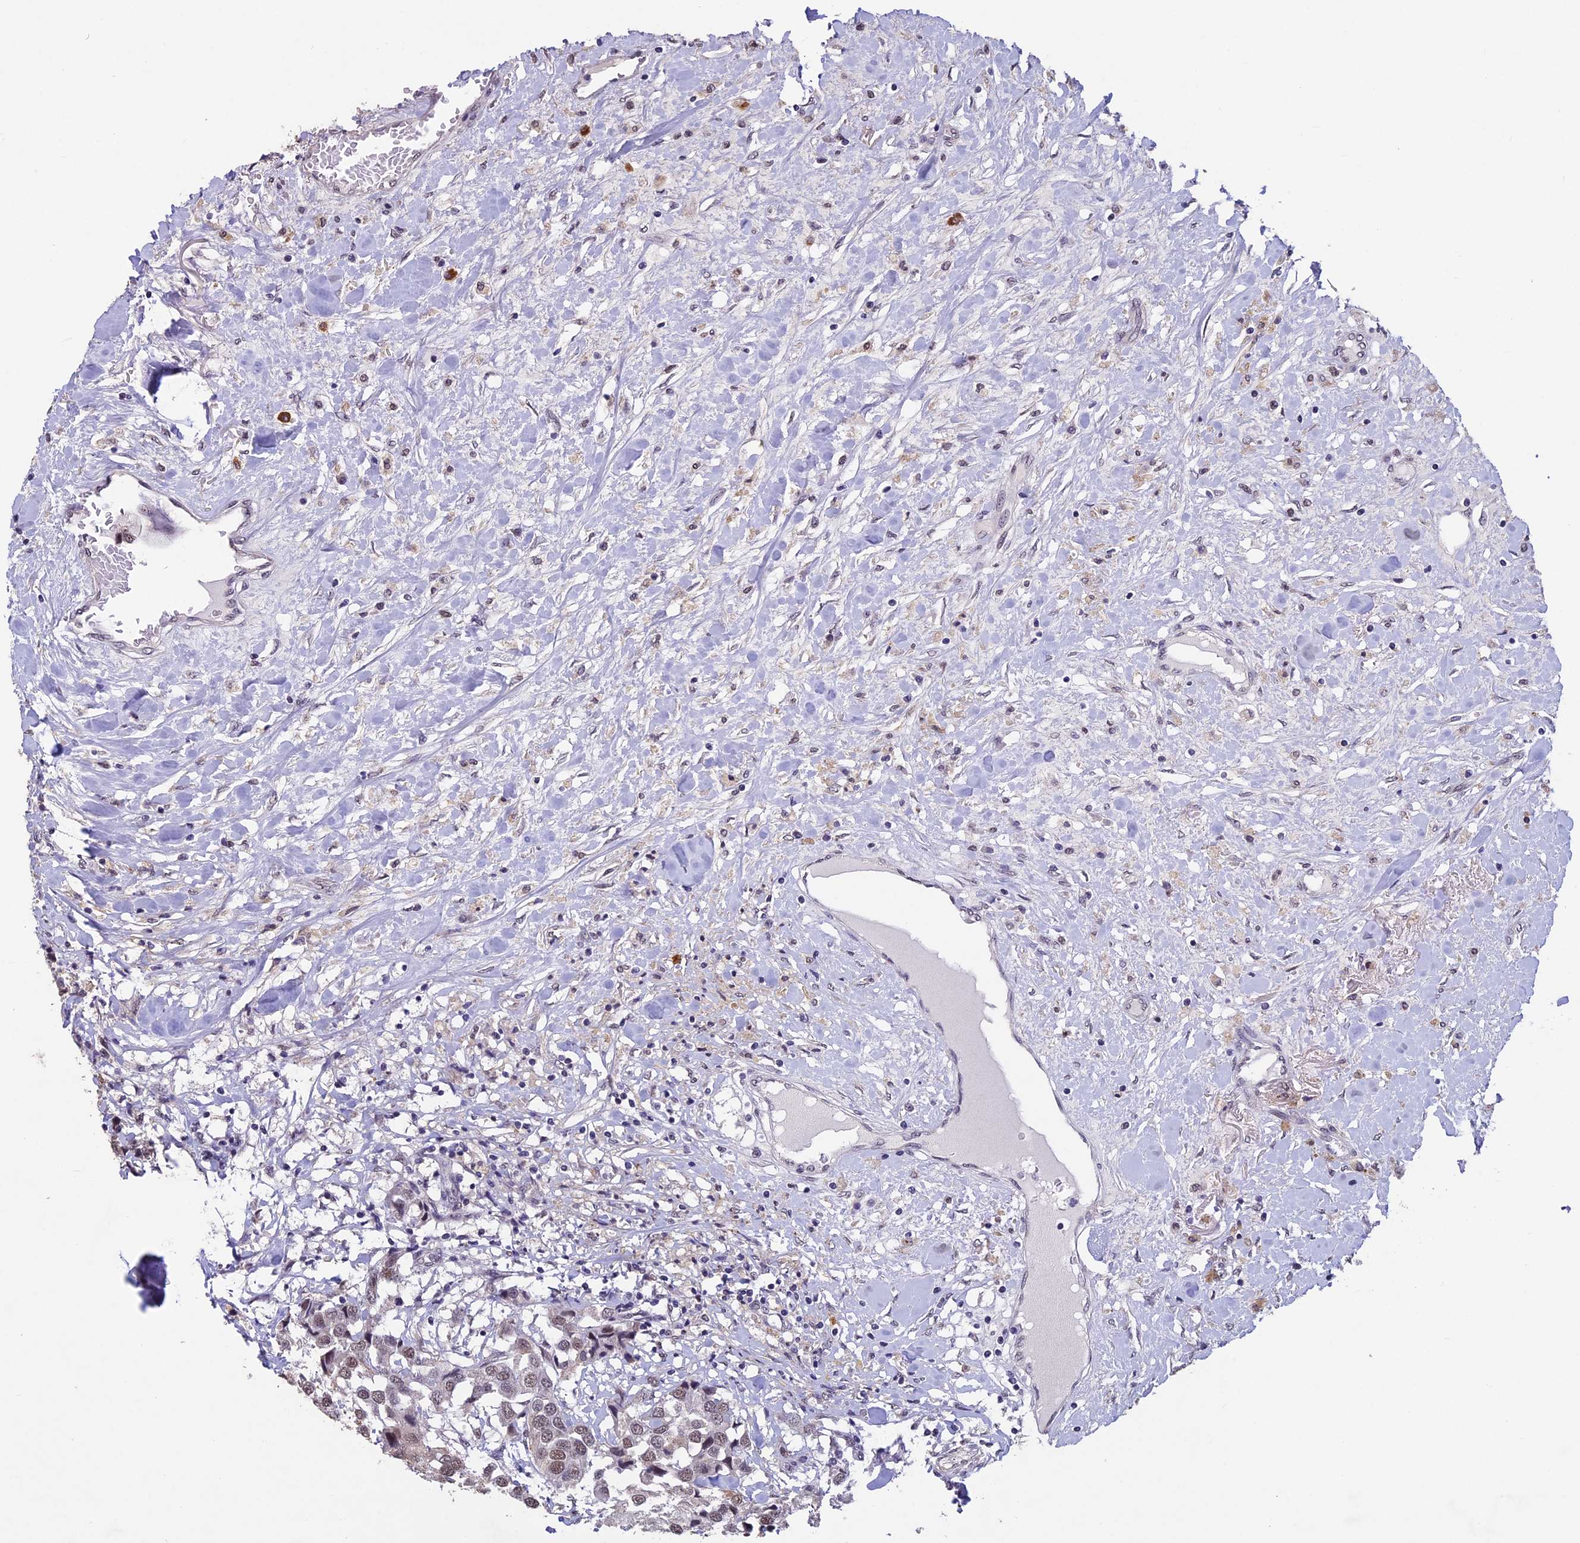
{"staining": {"intensity": "weak", "quantity": ">75%", "location": "nuclear"}, "tissue": "breast cancer", "cell_type": "Tumor cells", "image_type": "cancer", "snomed": [{"axis": "morphology", "description": "Duct carcinoma"}, {"axis": "topography", "description": "Breast"}], "caption": "Protein staining displays weak nuclear positivity in about >75% of tumor cells in infiltrating ductal carcinoma (breast). (DAB (3,3'-diaminobenzidine) IHC with brightfield microscopy, high magnification).", "gene": "RNF40", "patient": {"sex": "female", "age": 80}}